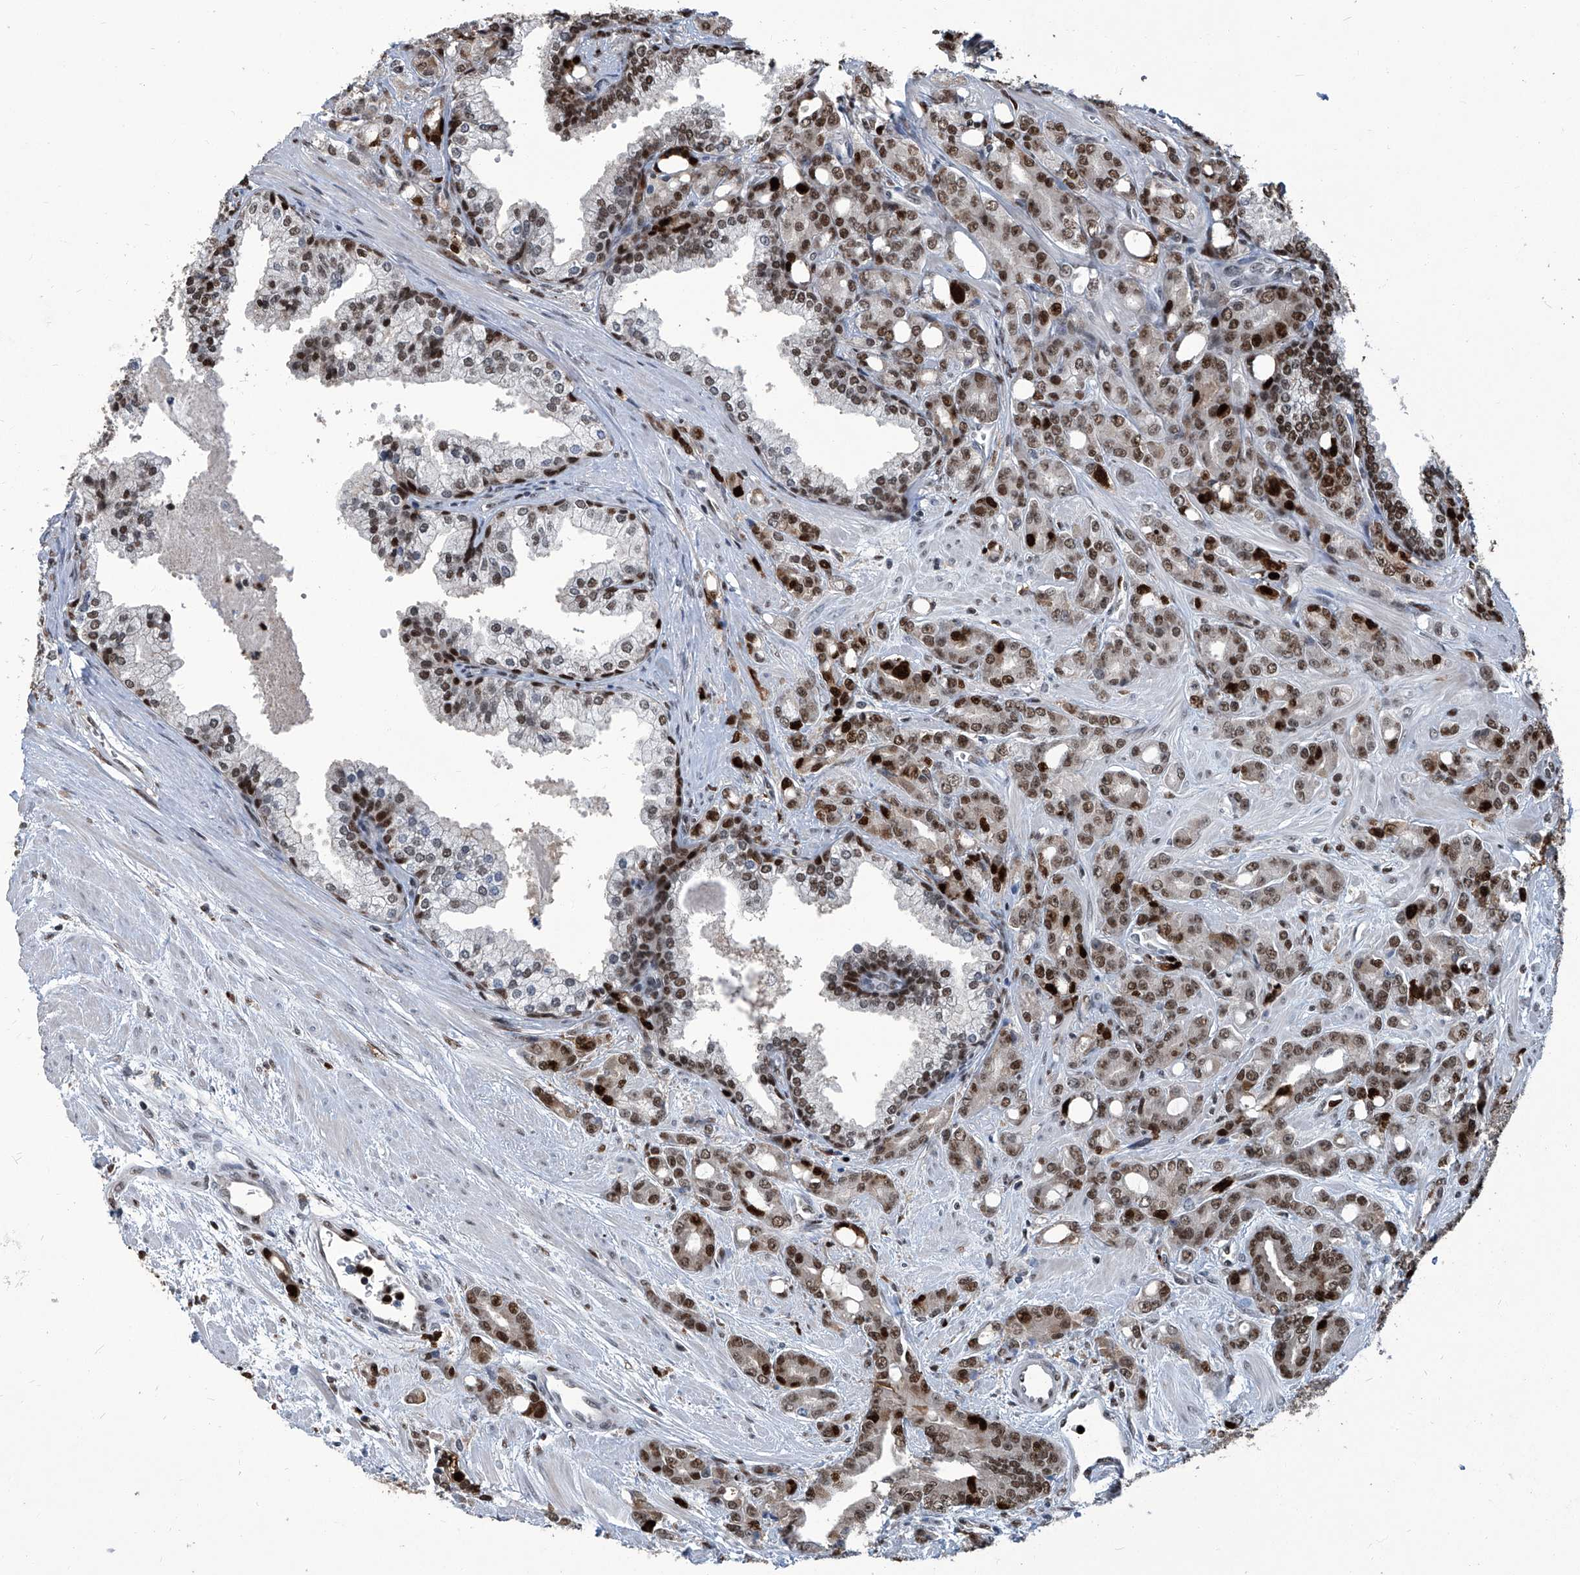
{"staining": {"intensity": "strong", "quantity": ">75%", "location": "nuclear"}, "tissue": "prostate cancer", "cell_type": "Tumor cells", "image_type": "cancer", "snomed": [{"axis": "morphology", "description": "Adenocarcinoma, High grade"}, {"axis": "topography", "description": "Prostate"}], "caption": "Prostate cancer was stained to show a protein in brown. There is high levels of strong nuclear expression in approximately >75% of tumor cells. The staining is performed using DAB brown chromogen to label protein expression. The nuclei are counter-stained blue using hematoxylin.", "gene": "PCNA", "patient": {"sex": "male", "age": 62}}